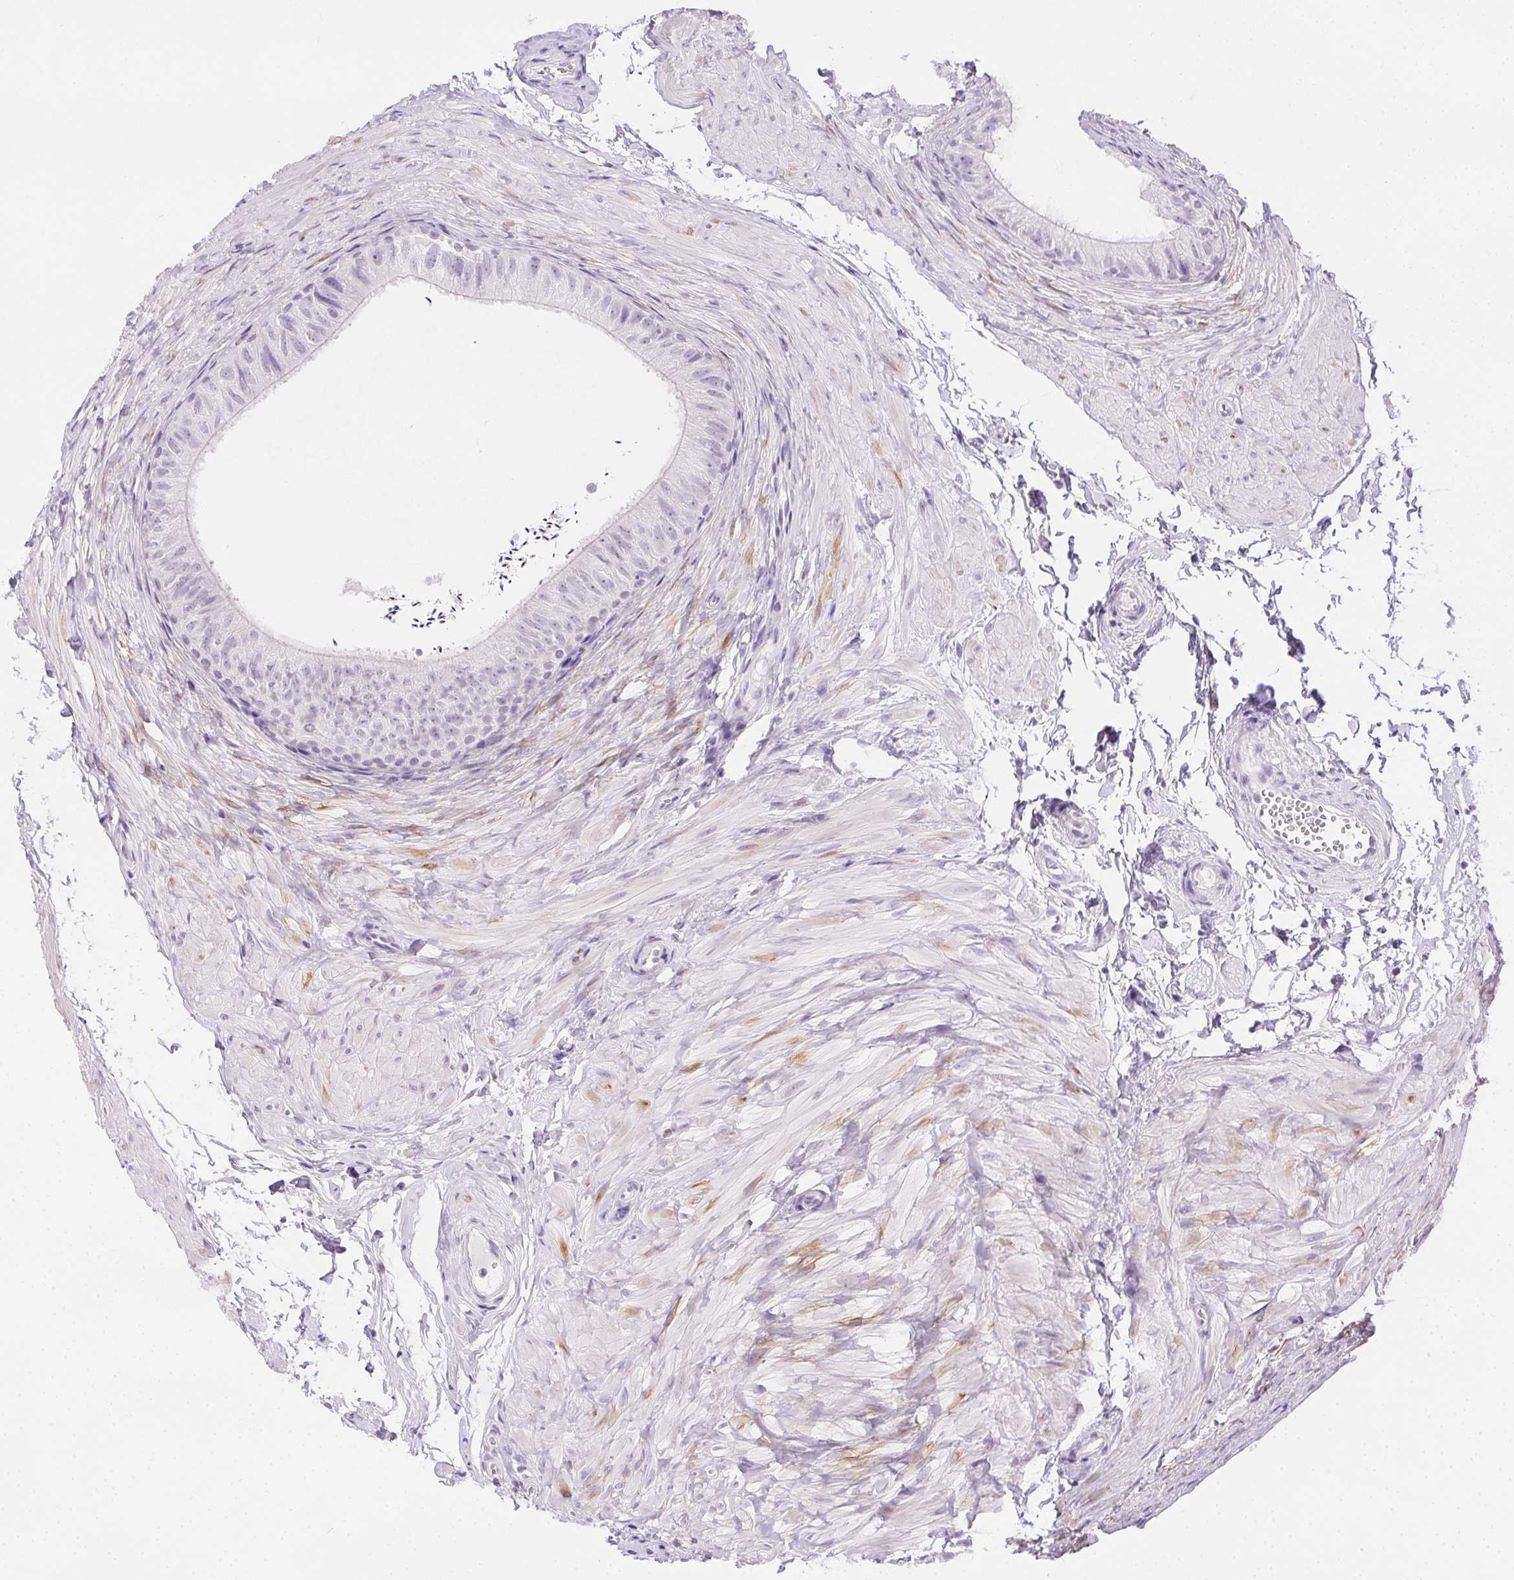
{"staining": {"intensity": "negative", "quantity": "none", "location": "none"}, "tissue": "epididymis", "cell_type": "Glandular cells", "image_type": "normal", "snomed": [{"axis": "morphology", "description": "Normal tissue, NOS"}, {"axis": "topography", "description": "Epididymis, spermatic cord, NOS"}, {"axis": "topography", "description": "Epididymis"}, {"axis": "topography", "description": "Peripheral nerve tissue"}], "caption": "Immunohistochemical staining of unremarkable human epididymis reveals no significant positivity in glandular cells. (DAB (3,3'-diaminobenzidine) immunohistochemistry (IHC), high magnification).", "gene": "C20orf85", "patient": {"sex": "male", "age": 29}}